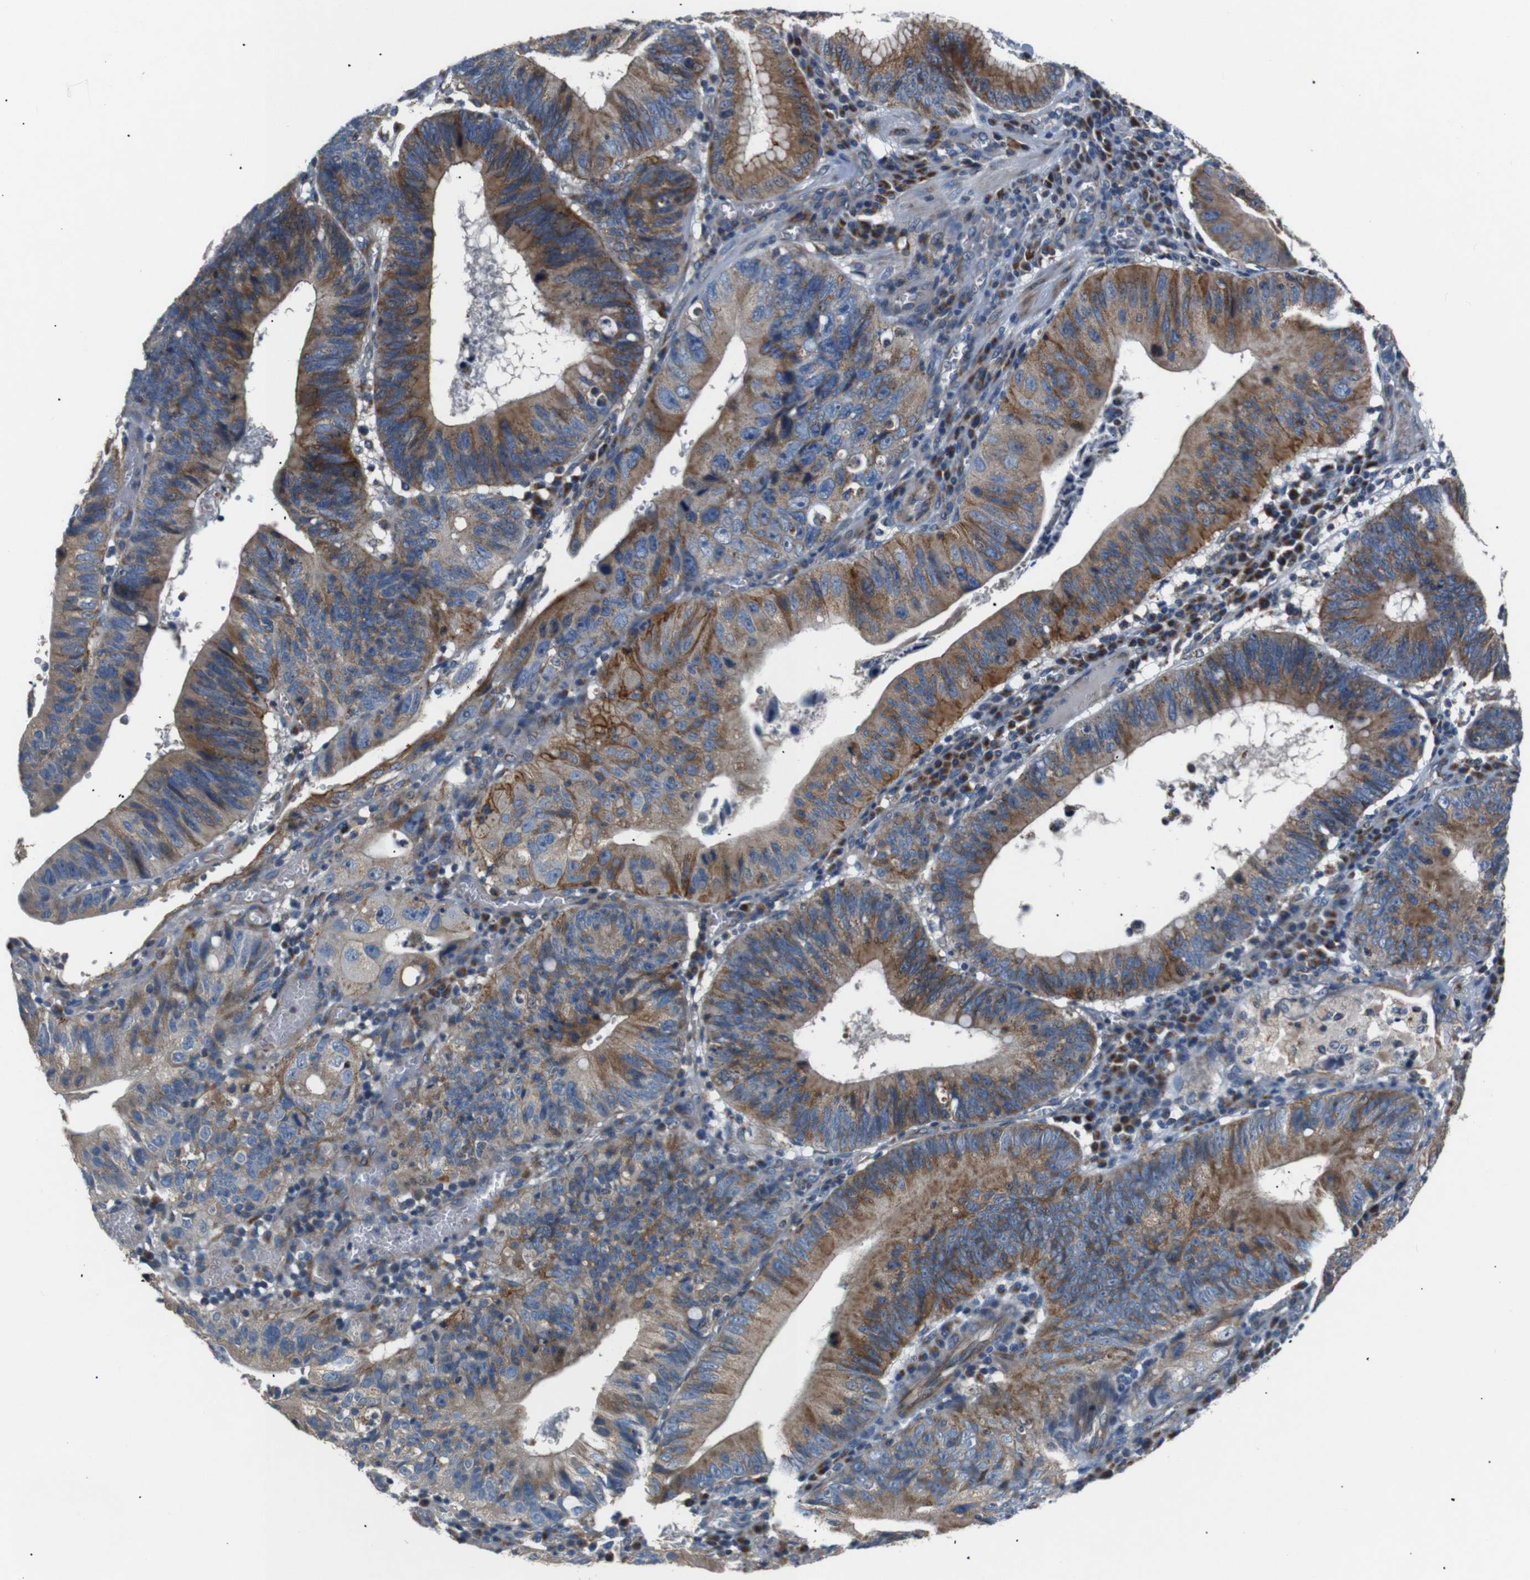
{"staining": {"intensity": "moderate", "quantity": ">75%", "location": "cytoplasmic/membranous"}, "tissue": "stomach cancer", "cell_type": "Tumor cells", "image_type": "cancer", "snomed": [{"axis": "morphology", "description": "Adenocarcinoma, NOS"}, {"axis": "topography", "description": "Stomach"}], "caption": "Human stomach cancer (adenocarcinoma) stained with a protein marker demonstrates moderate staining in tumor cells.", "gene": "NETO2", "patient": {"sex": "male", "age": 59}}